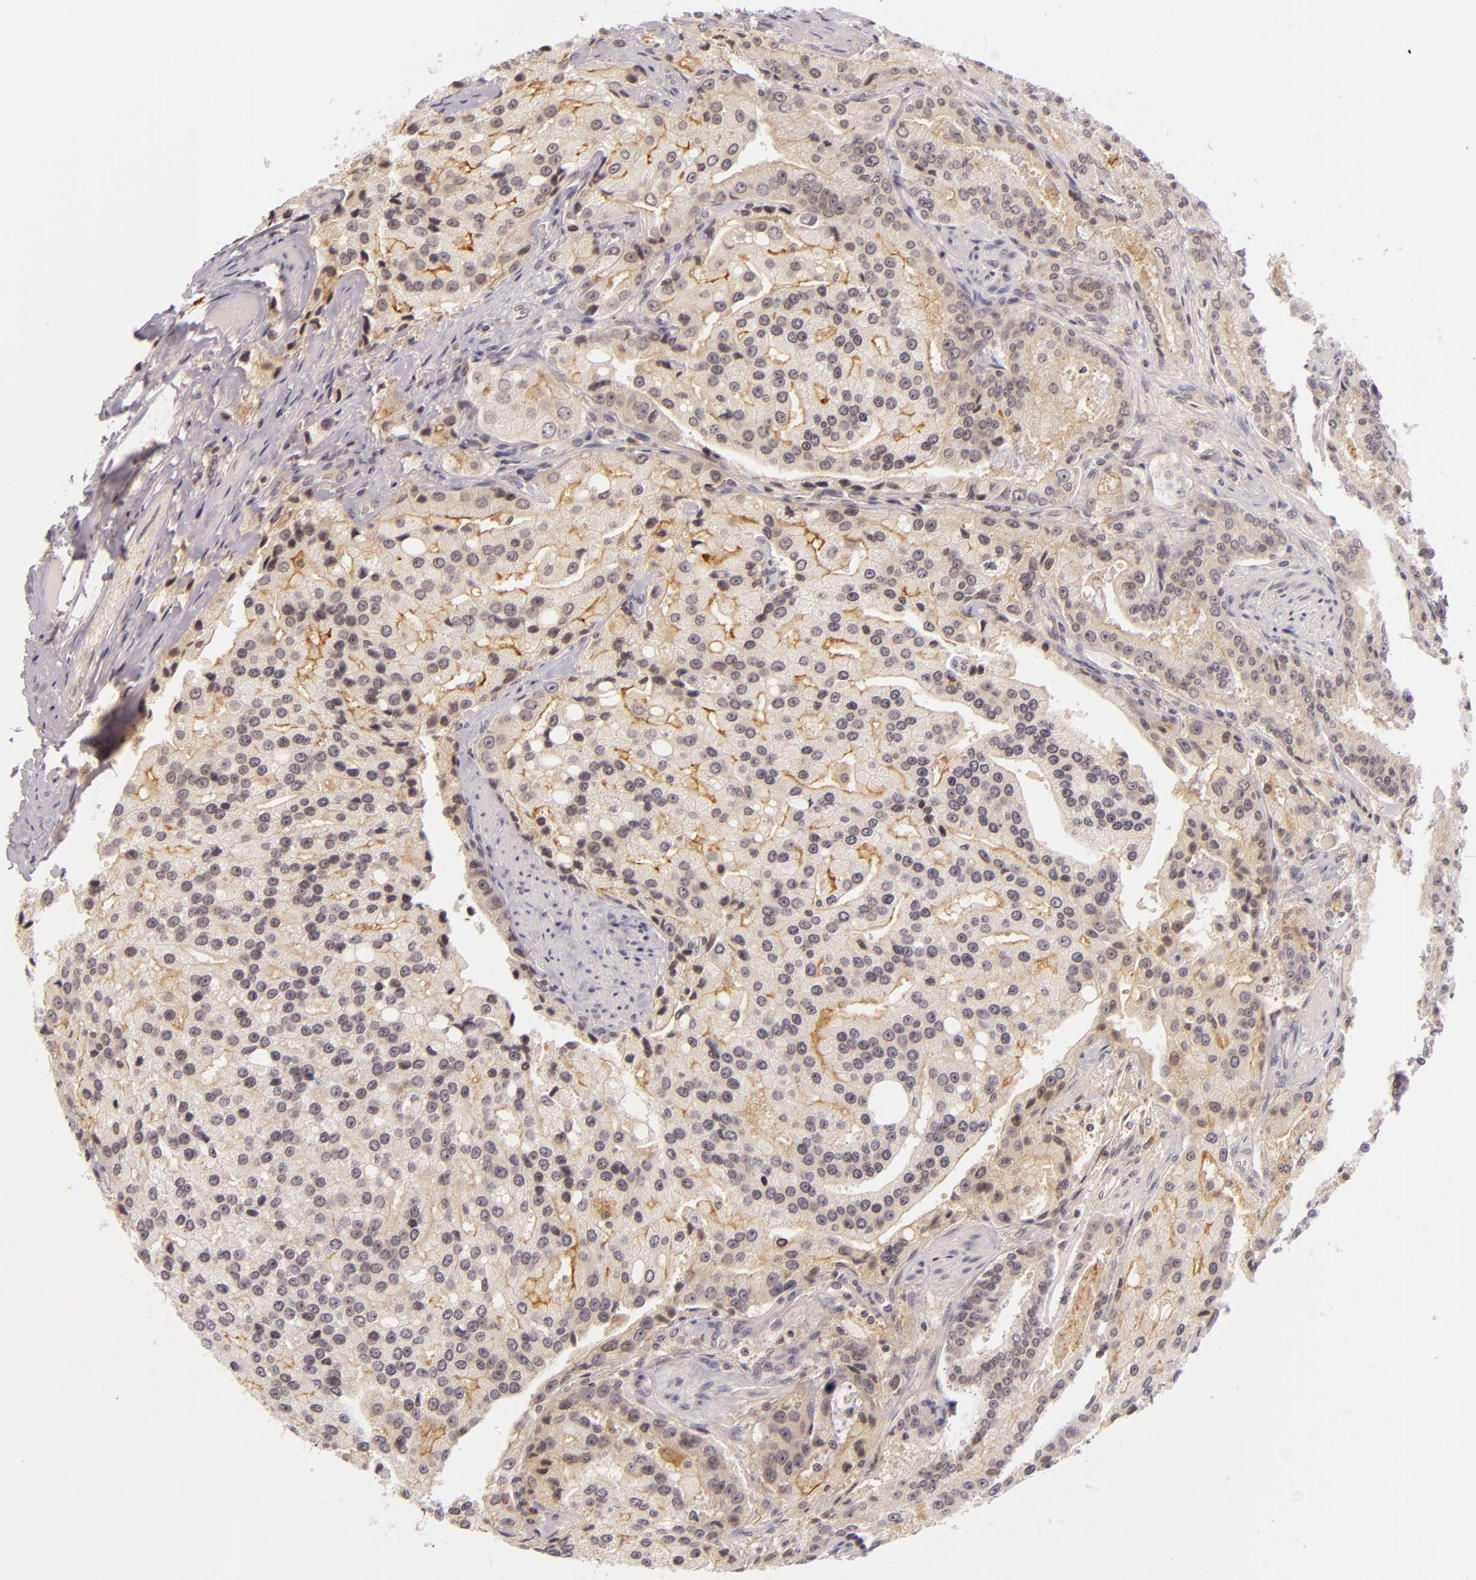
{"staining": {"intensity": "weak", "quantity": "25%-75%", "location": "cytoplasmic/membranous"}, "tissue": "prostate cancer", "cell_type": "Tumor cells", "image_type": "cancer", "snomed": [{"axis": "morphology", "description": "Adenocarcinoma, Medium grade"}, {"axis": "topography", "description": "Prostate"}], "caption": "Immunohistochemistry of human prostate adenocarcinoma (medium-grade) shows low levels of weak cytoplasmic/membranous staining in approximately 25%-75% of tumor cells. (Stains: DAB (3,3'-diaminobenzidine) in brown, nuclei in blue, Microscopy: brightfield microscopy at high magnification).", "gene": "CASP8", "patient": {"sex": "male", "age": 72}}